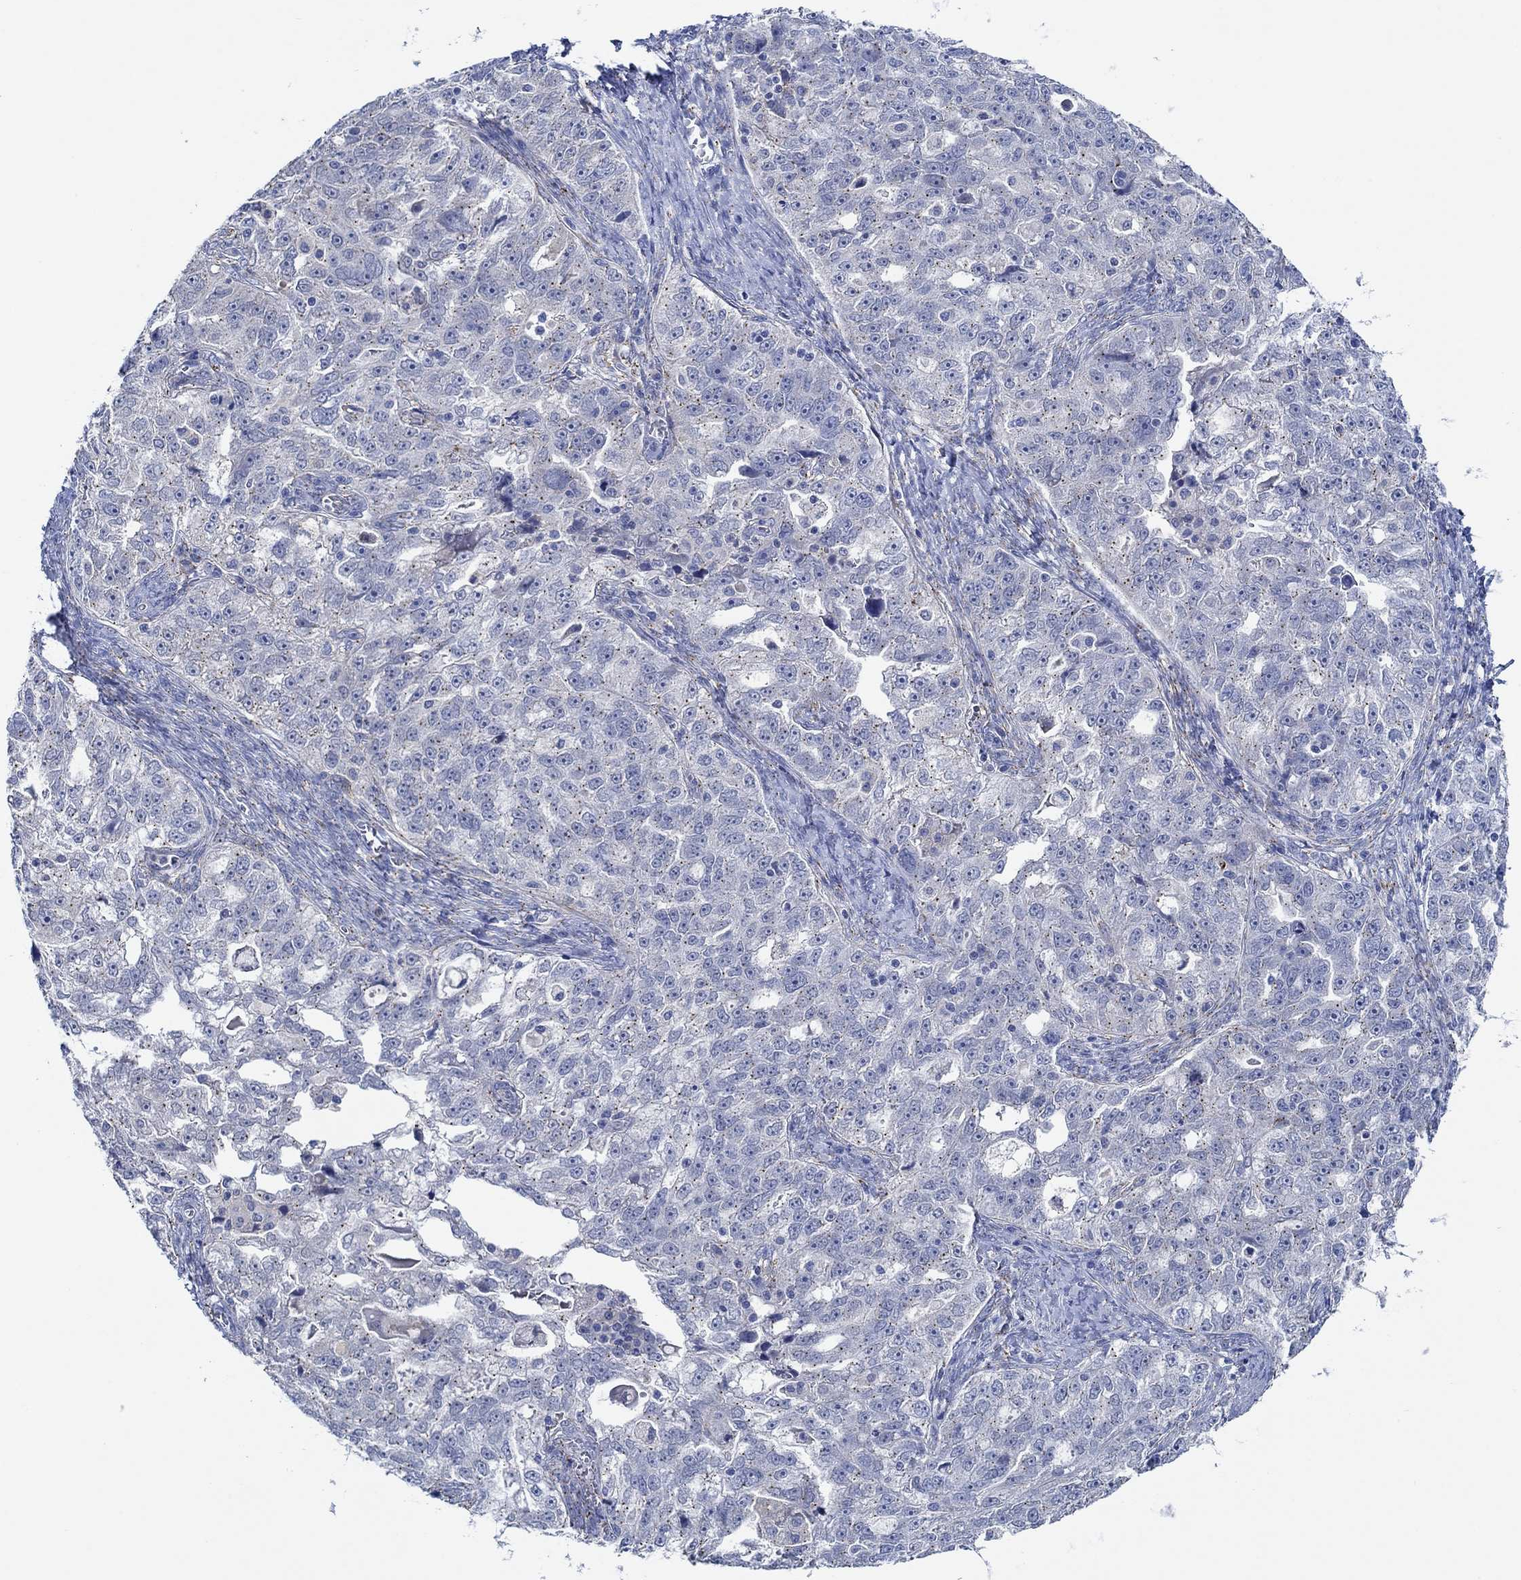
{"staining": {"intensity": "negative", "quantity": "none", "location": "none"}, "tissue": "ovarian cancer", "cell_type": "Tumor cells", "image_type": "cancer", "snomed": [{"axis": "morphology", "description": "Cystadenocarcinoma, serous, NOS"}, {"axis": "topography", "description": "Ovary"}], "caption": "The micrograph shows no staining of tumor cells in ovarian cancer.", "gene": "CPM", "patient": {"sex": "female", "age": 51}}